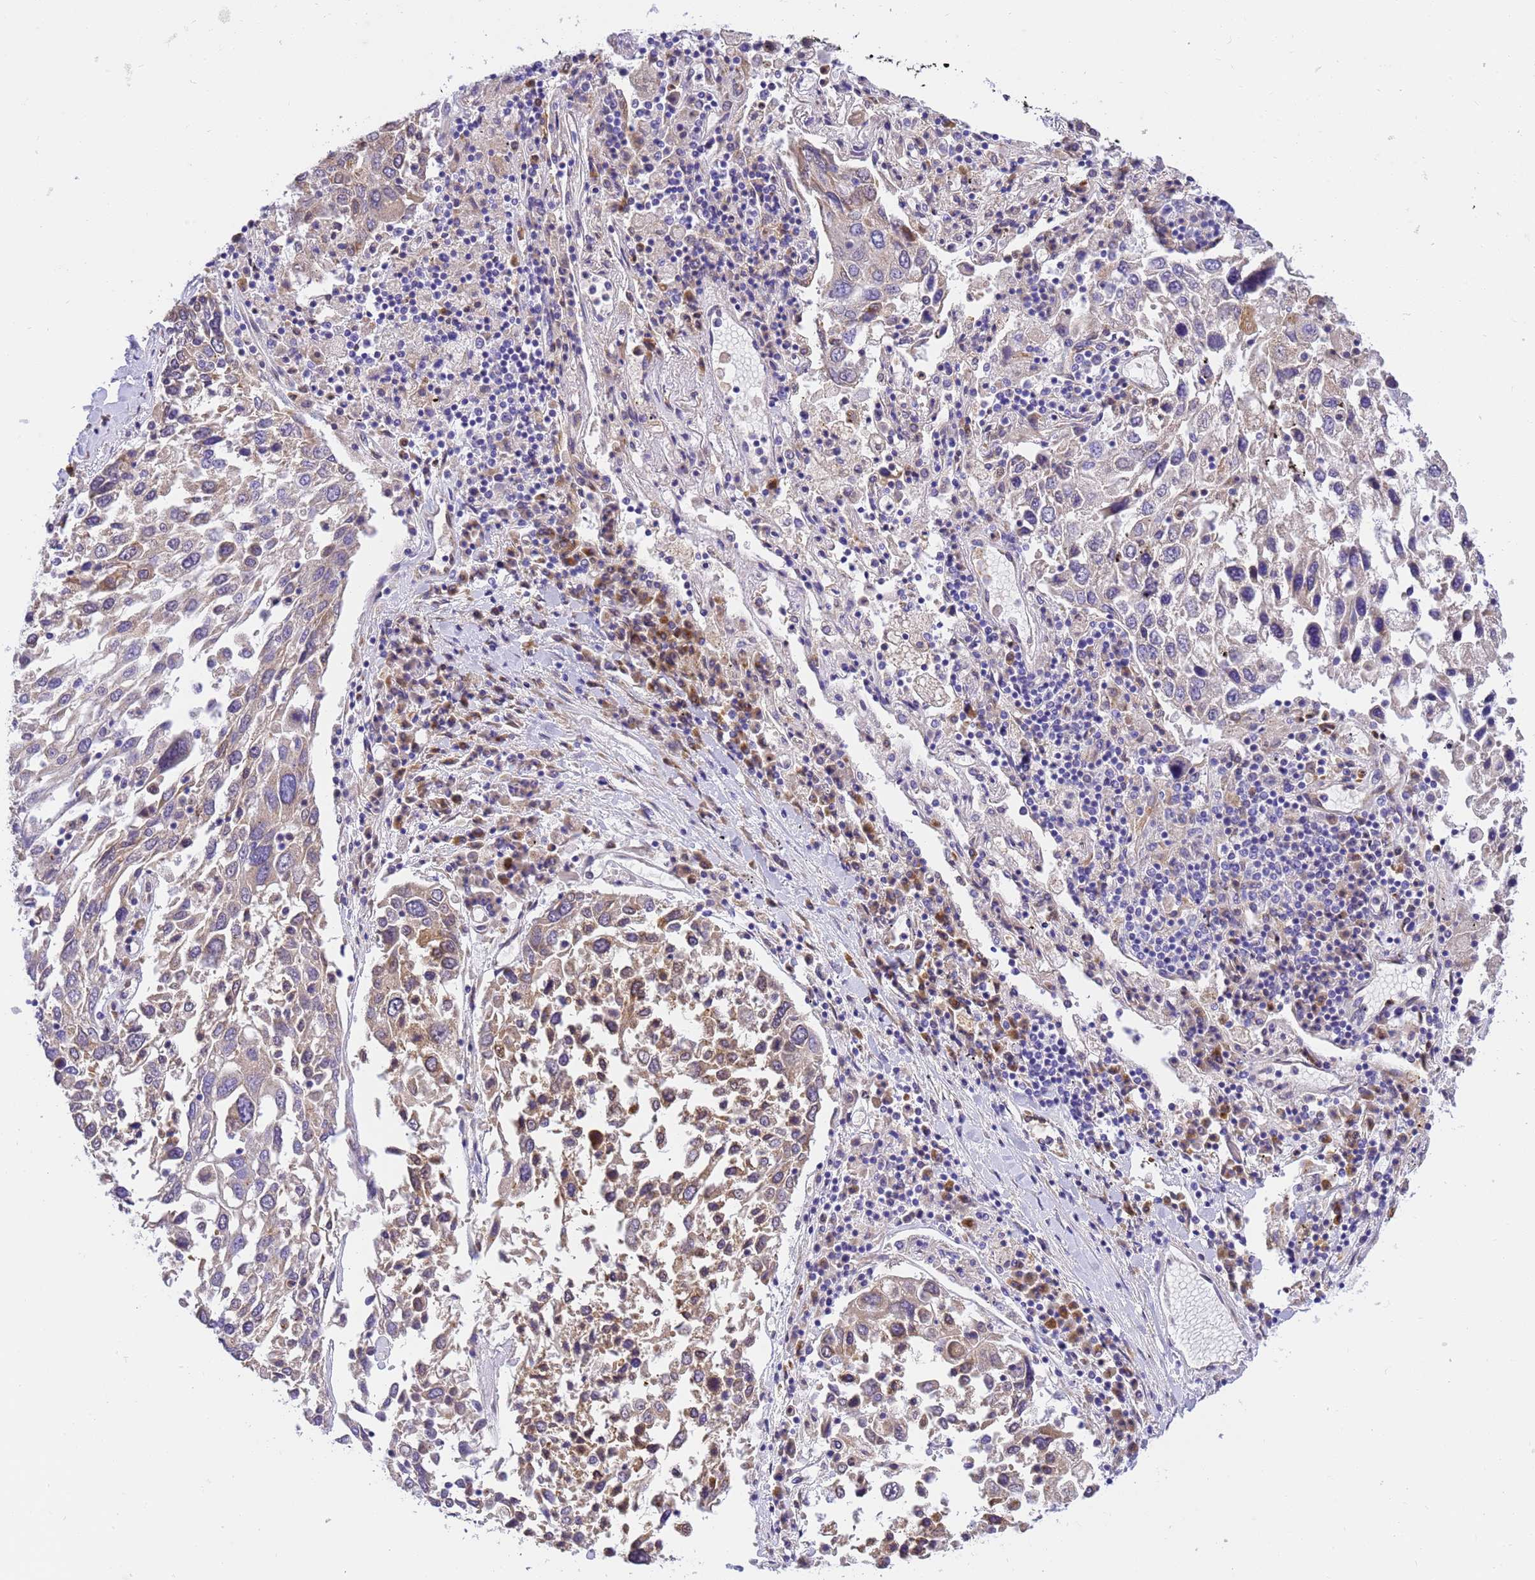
{"staining": {"intensity": "weak", "quantity": "25%-75%", "location": "cytoplasmic/membranous"}, "tissue": "lung cancer", "cell_type": "Tumor cells", "image_type": "cancer", "snomed": [{"axis": "morphology", "description": "Squamous cell carcinoma, NOS"}, {"axis": "topography", "description": "Lung"}], "caption": "DAB immunohistochemical staining of human lung cancer (squamous cell carcinoma) shows weak cytoplasmic/membranous protein positivity in approximately 25%-75% of tumor cells.", "gene": "RHBDD3", "patient": {"sex": "male", "age": 65}}